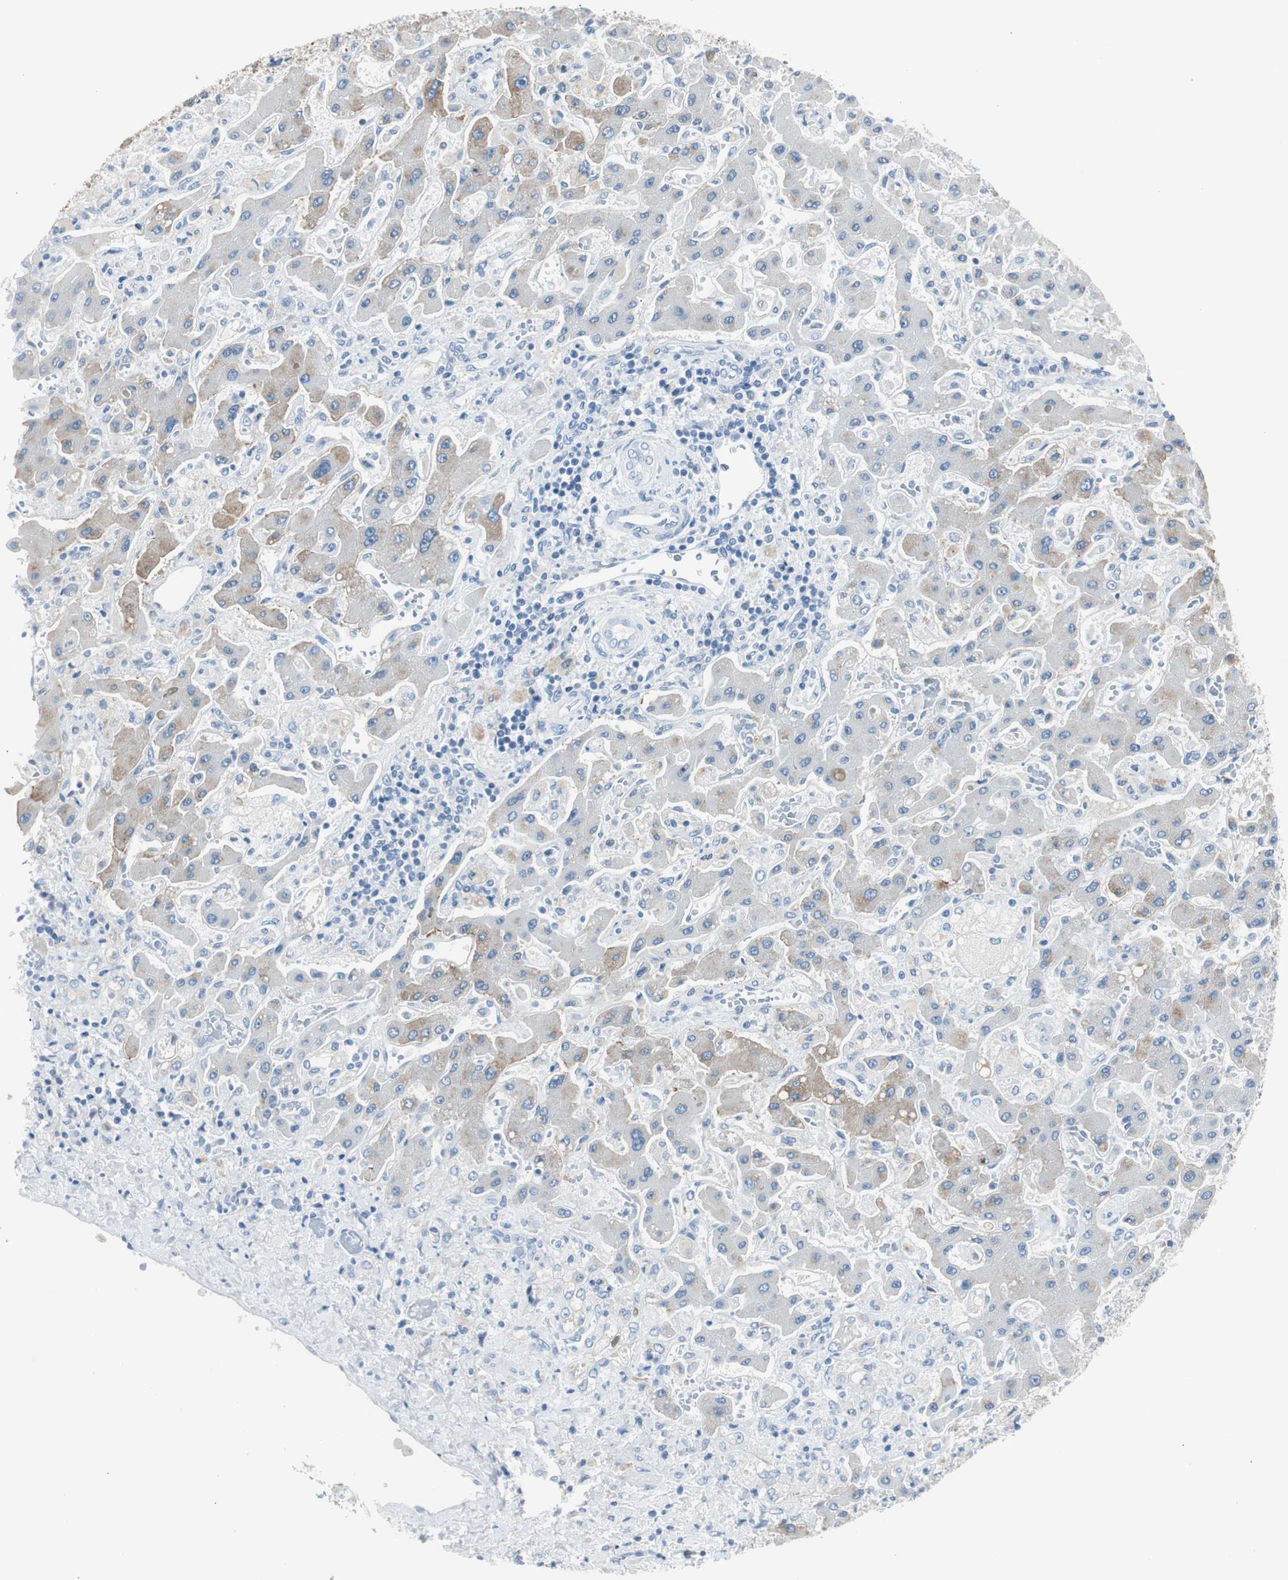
{"staining": {"intensity": "weak", "quantity": "<25%", "location": "cytoplasmic/membranous"}, "tissue": "liver cancer", "cell_type": "Tumor cells", "image_type": "cancer", "snomed": [{"axis": "morphology", "description": "Cholangiocarcinoma"}, {"axis": "topography", "description": "Liver"}], "caption": "Tumor cells show no significant protein positivity in liver cholangiocarcinoma.", "gene": "S100A7", "patient": {"sex": "male", "age": 50}}